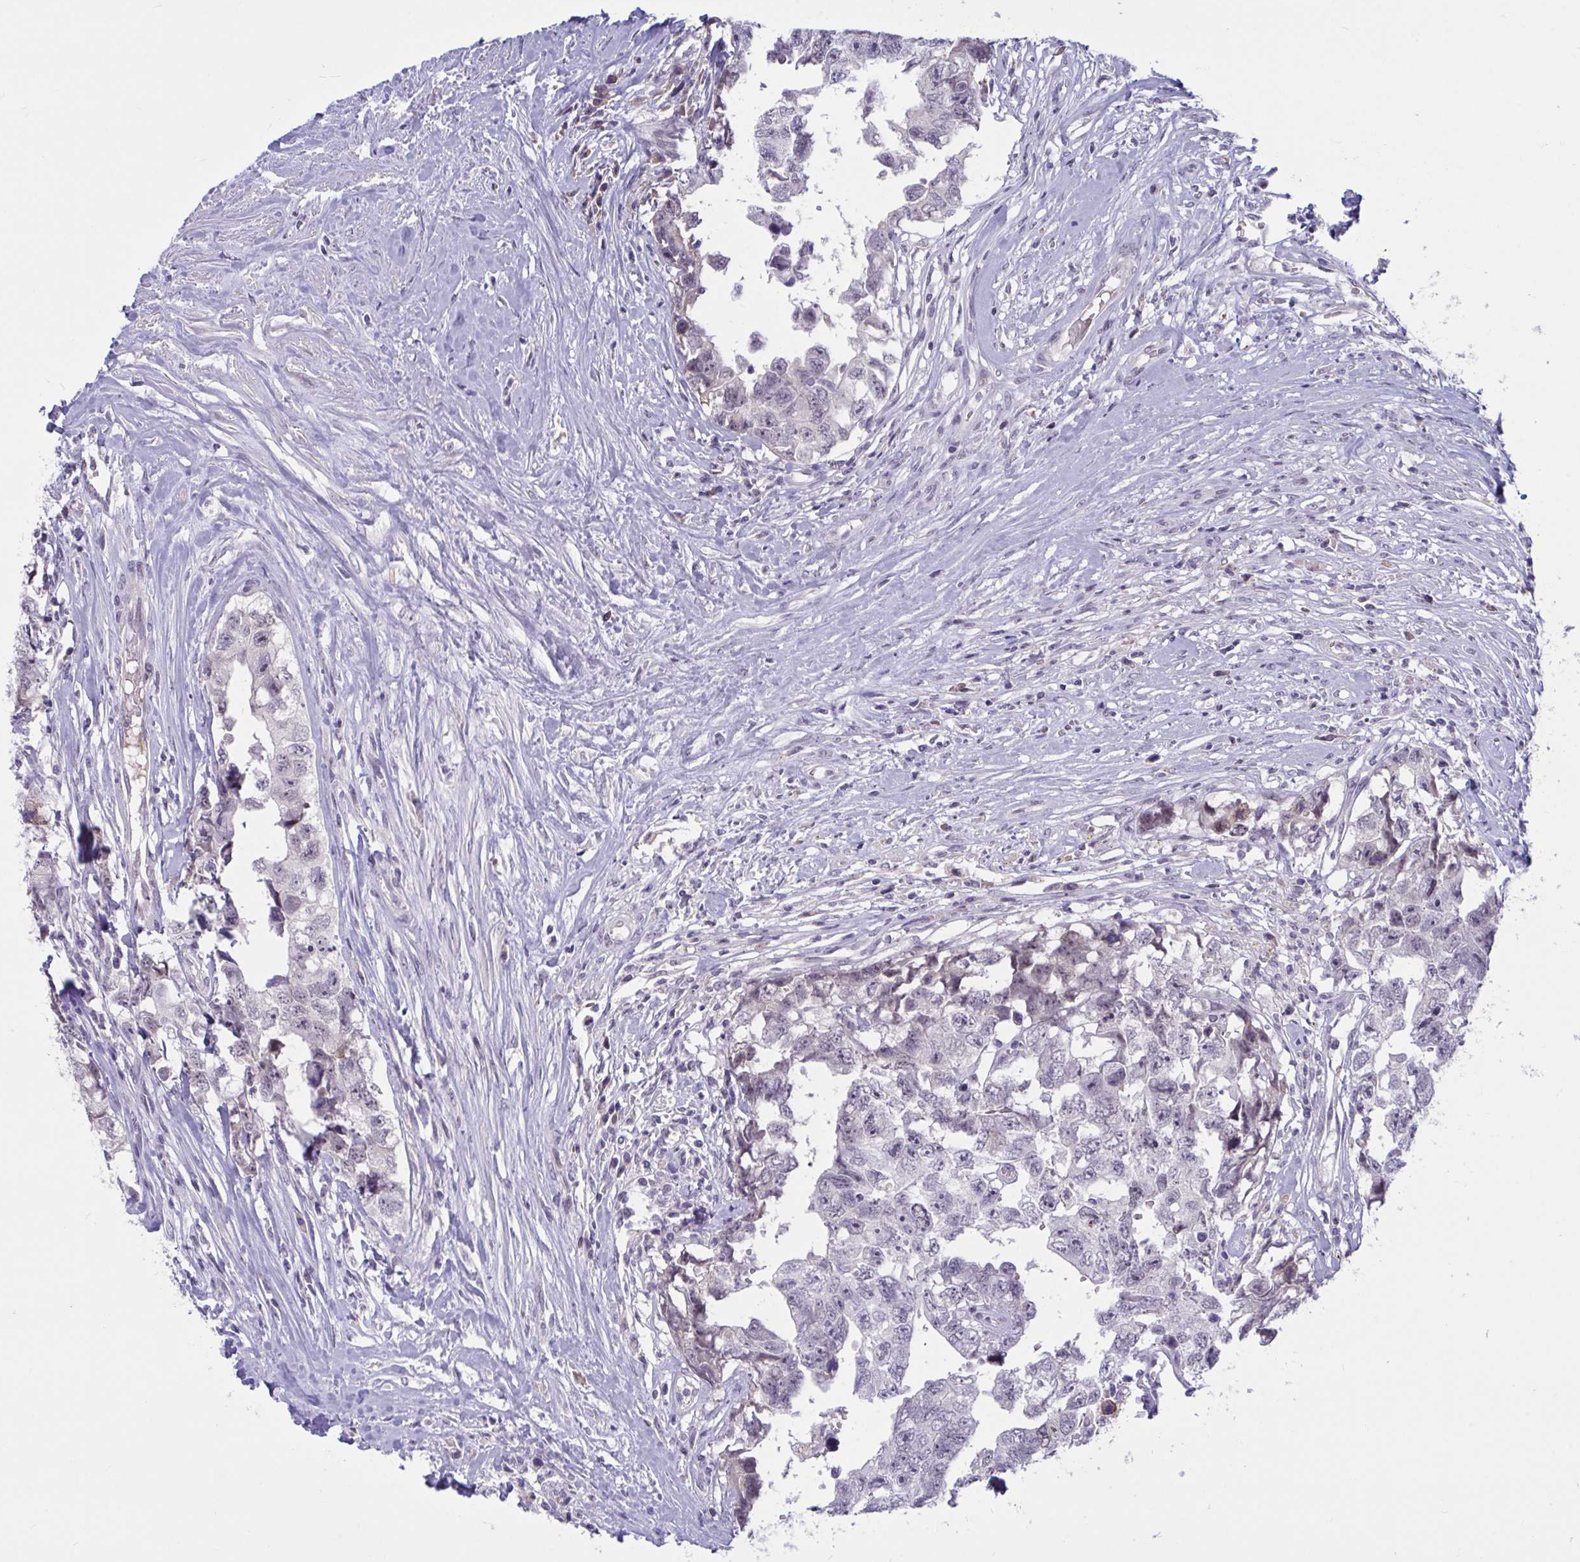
{"staining": {"intensity": "negative", "quantity": "none", "location": "none"}, "tissue": "testis cancer", "cell_type": "Tumor cells", "image_type": "cancer", "snomed": [{"axis": "morphology", "description": "Carcinoma, Embryonal, NOS"}, {"axis": "topography", "description": "Testis"}], "caption": "There is no significant staining in tumor cells of testis cancer (embryonal carcinoma). (DAB (3,3'-diaminobenzidine) immunohistochemistry (IHC), high magnification).", "gene": "CNGB3", "patient": {"sex": "male", "age": 22}}